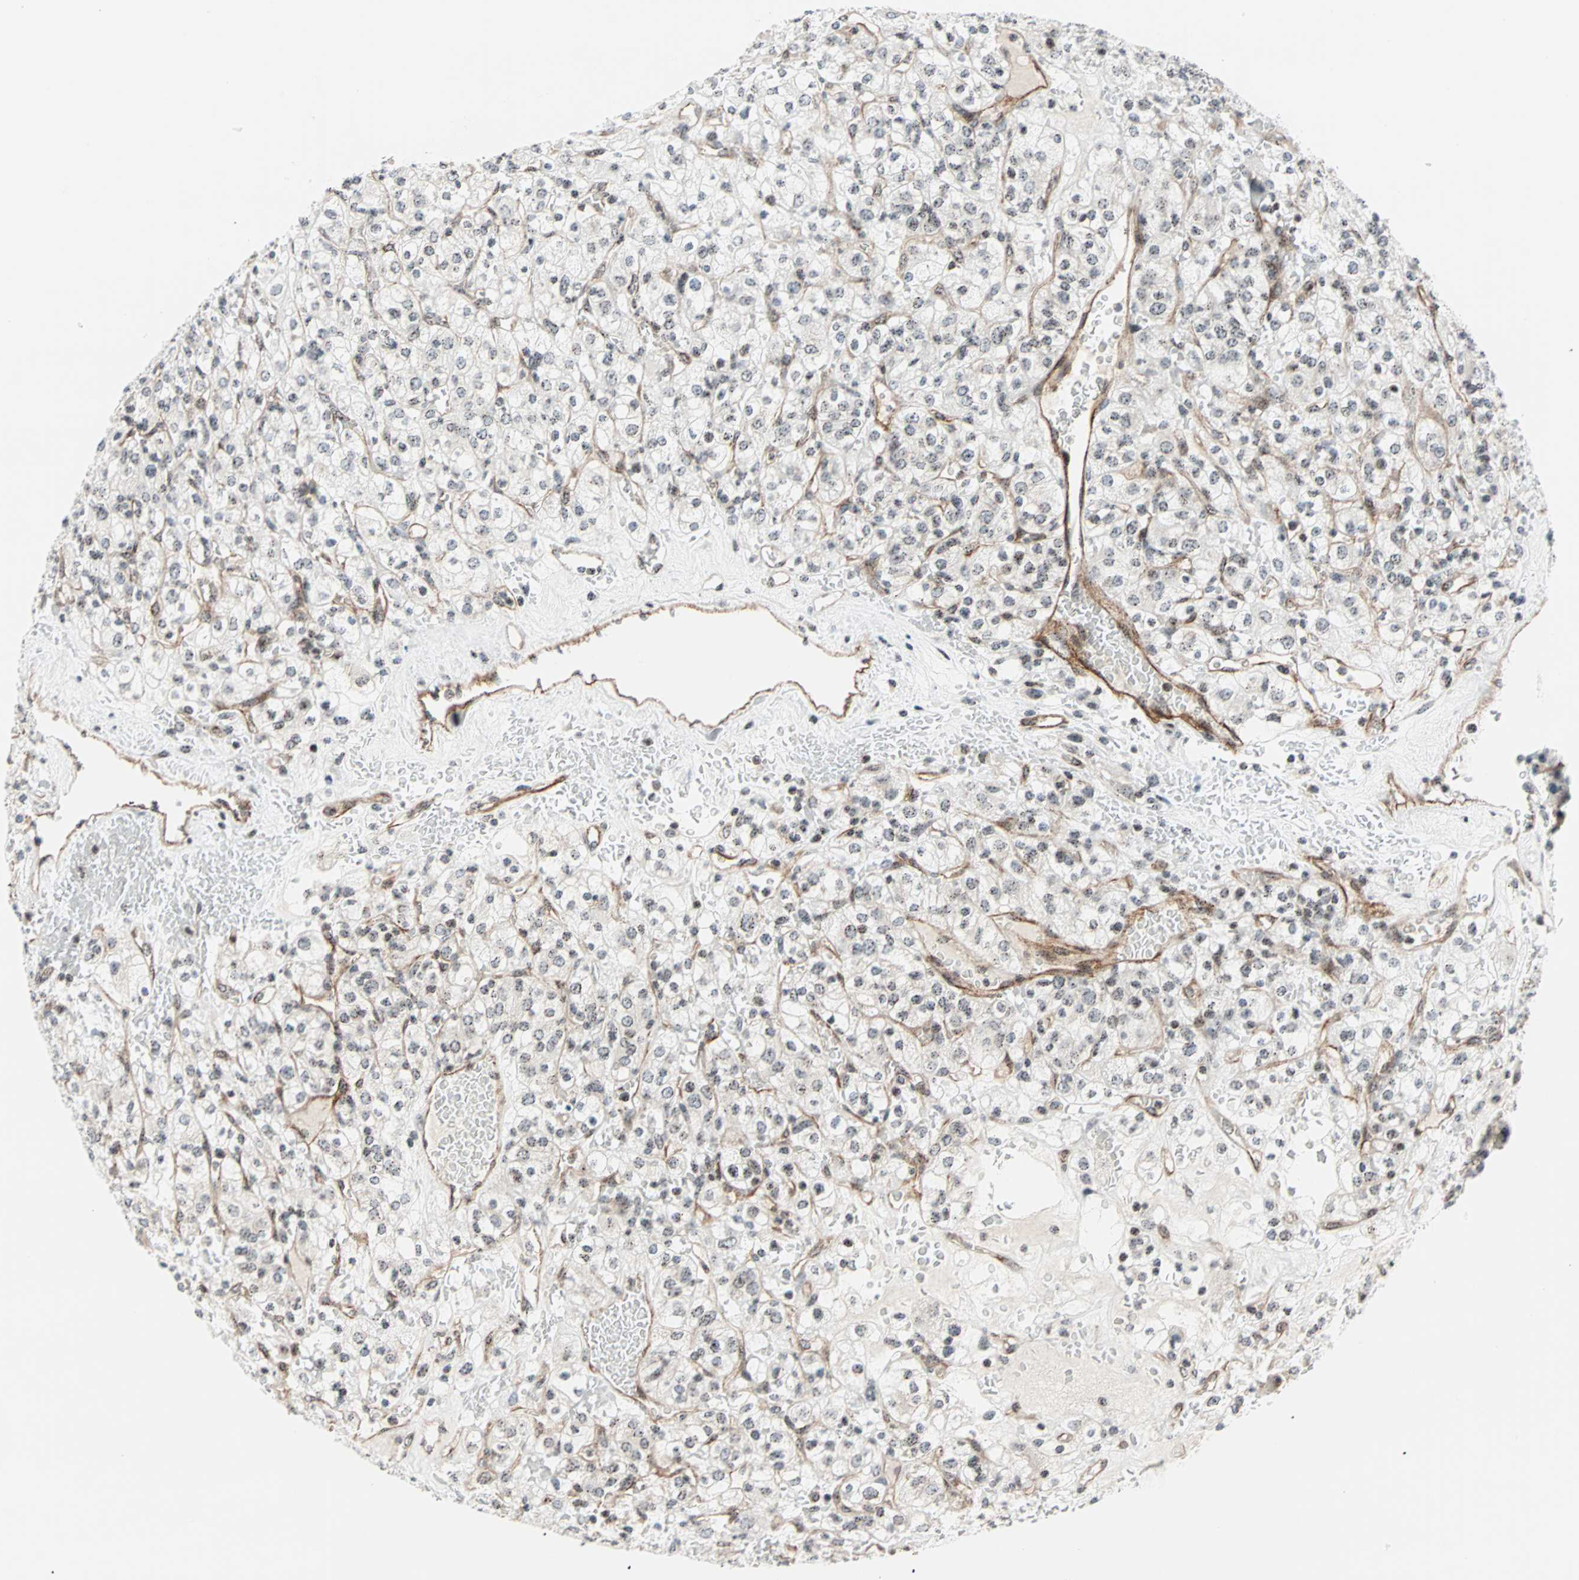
{"staining": {"intensity": "weak", "quantity": ">75%", "location": "nuclear"}, "tissue": "renal cancer", "cell_type": "Tumor cells", "image_type": "cancer", "snomed": [{"axis": "morphology", "description": "Normal tissue, NOS"}, {"axis": "morphology", "description": "Adenocarcinoma, NOS"}, {"axis": "topography", "description": "Kidney"}], "caption": "Immunohistochemical staining of human renal cancer demonstrates low levels of weak nuclear positivity in about >75% of tumor cells.", "gene": "CENPA", "patient": {"sex": "female", "age": 72}}